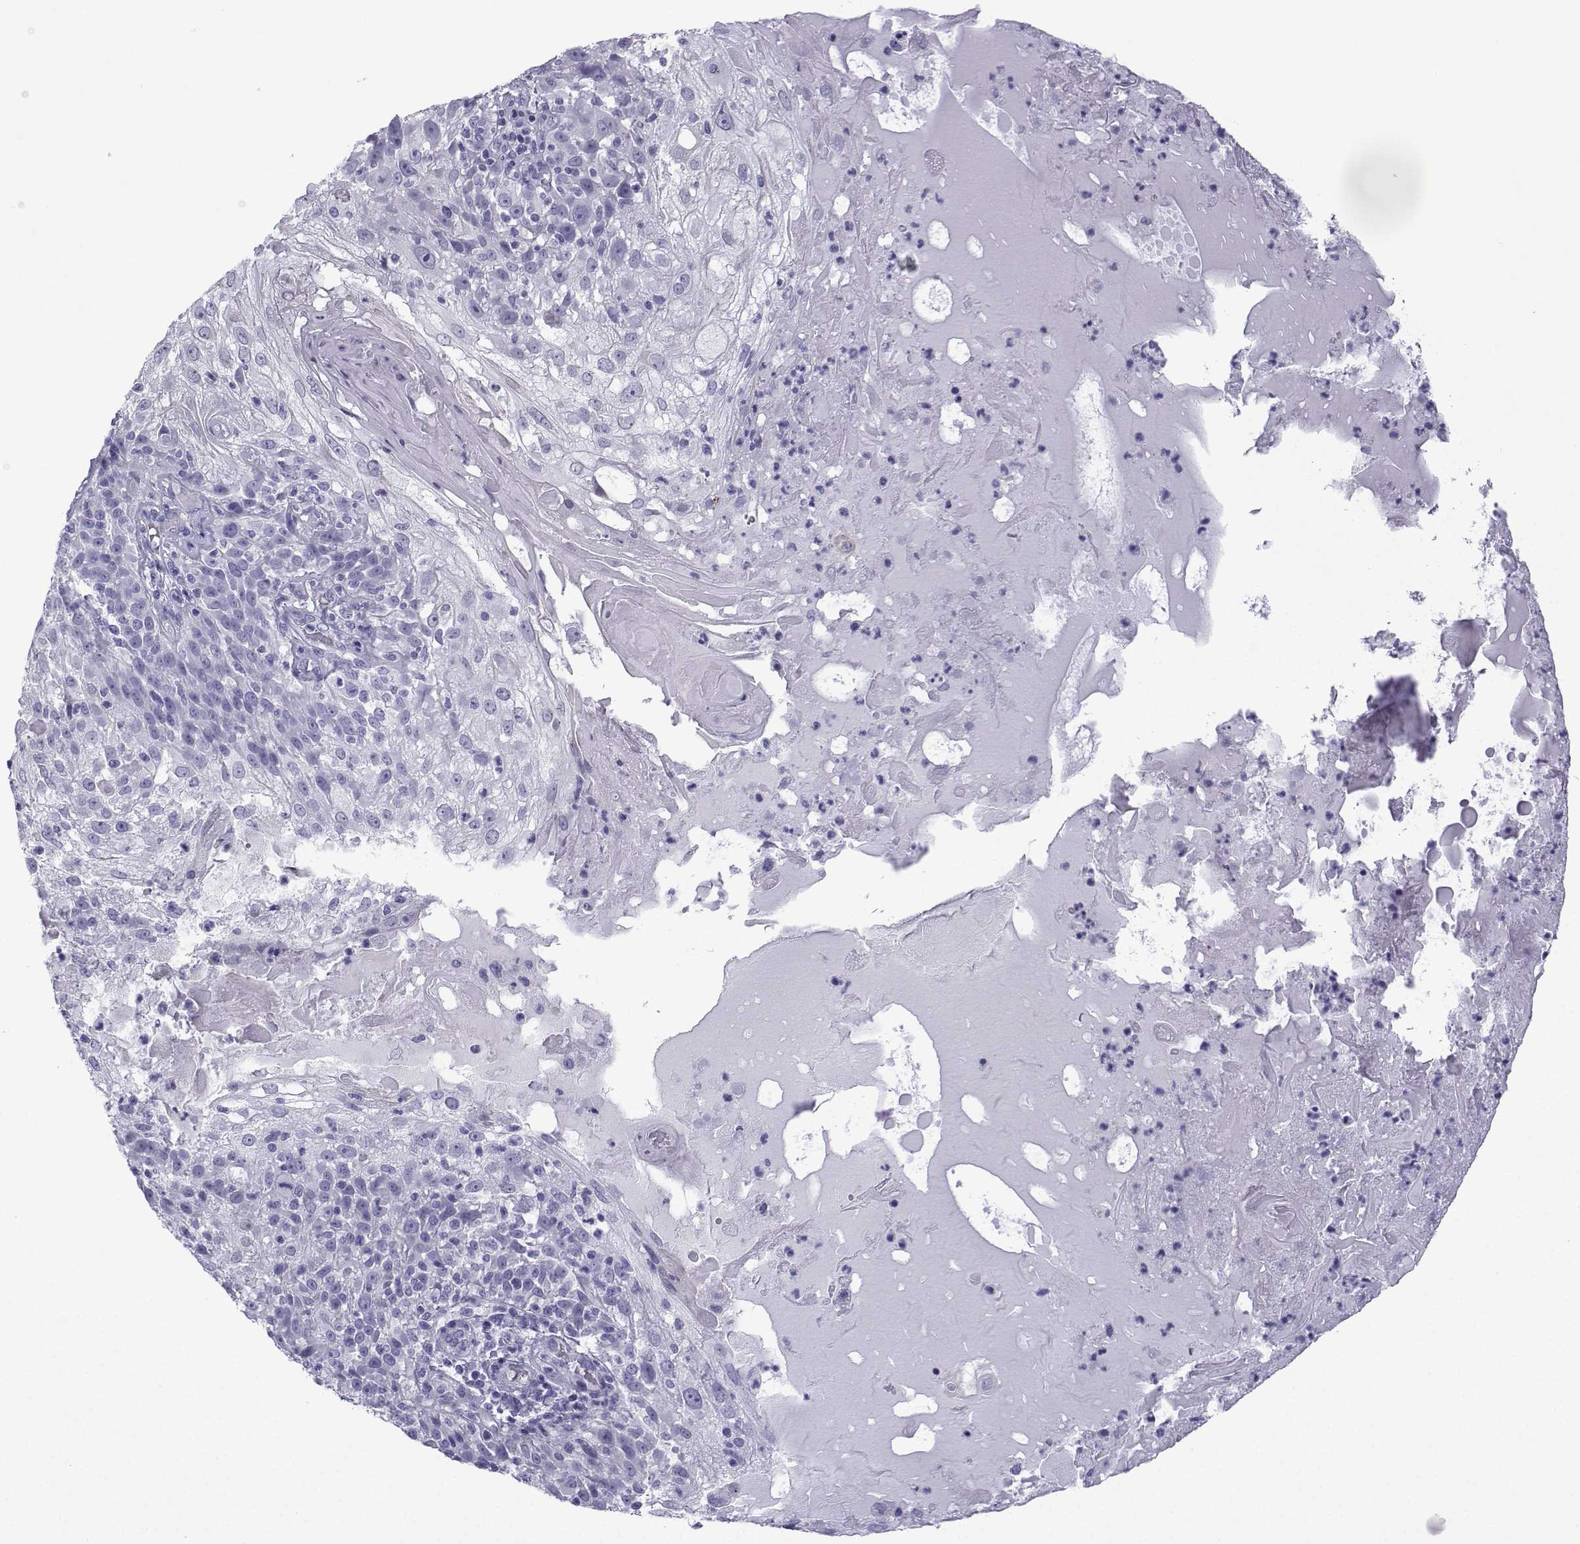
{"staining": {"intensity": "negative", "quantity": "none", "location": "none"}, "tissue": "skin cancer", "cell_type": "Tumor cells", "image_type": "cancer", "snomed": [{"axis": "morphology", "description": "Normal tissue, NOS"}, {"axis": "morphology", "description": "Squamous cell carcinoma, NOS"}, {"axis": "topography", "description": "Skin"}], "caption": "A high-resolution image shows immunohistochemistry staining of skin cancer (squamous cell carcinoma), which reveals no significant expression in tumor cells. The staining was performed using DAB (3,3'-diaminobenzidine) to visualize the protein expression in brown, while the nuclei were stained in blue with hematoxylin (Magnification: 20x).", "gene": "TRIM46", "patient": {"sex": "female", "age": 83}}